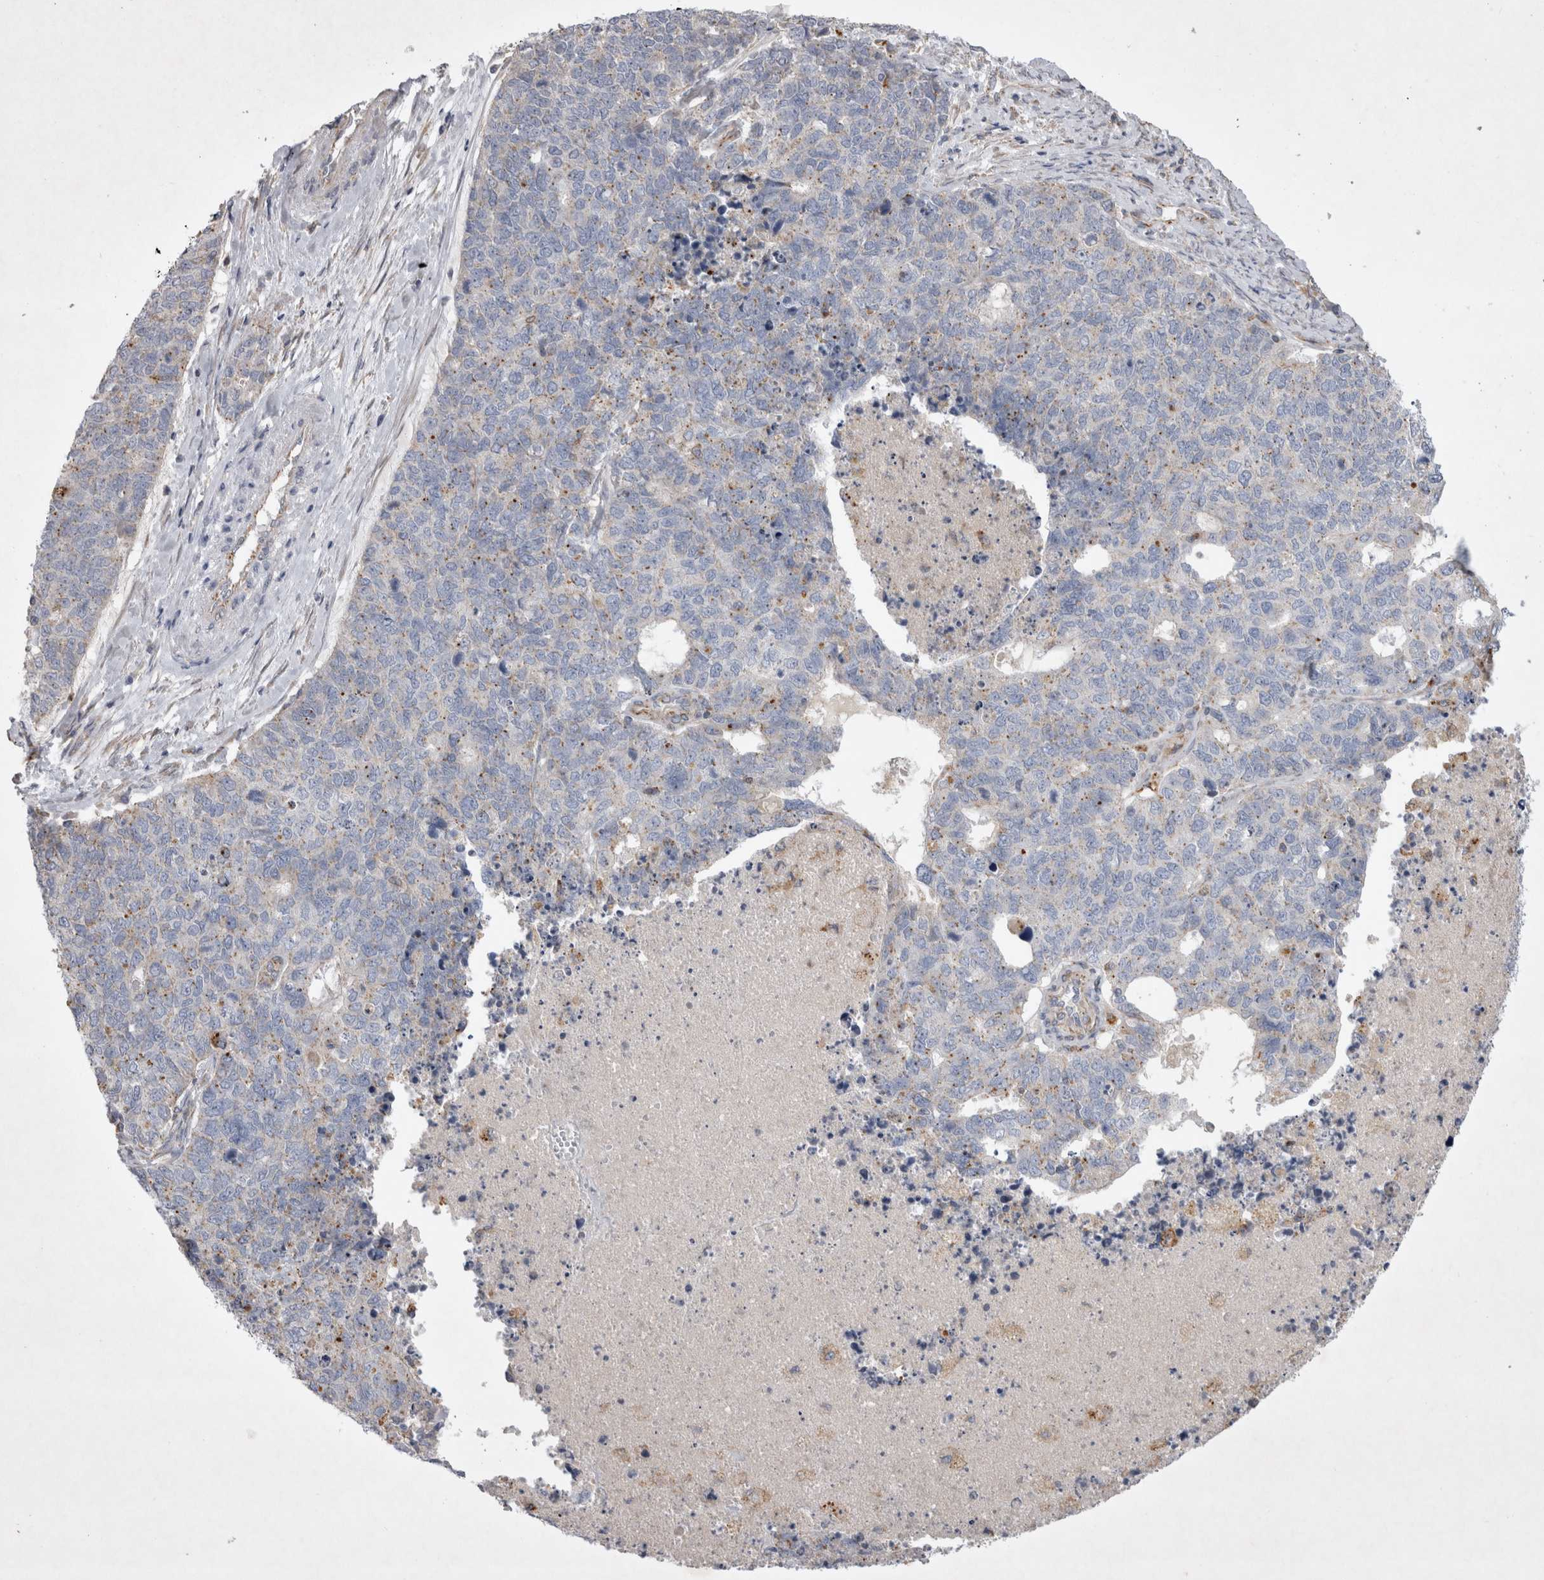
{"staining": {"intensity": "weak", "quantity": "<25%", "location": "cytoplasmic/membranous"}, "tissue": "cervical cancer", "cell_type": "Tumor cells", "image_type": "cancer", "snomed": [{"axis": "morphology", "description": "Squamous cell carcinoma, NOS"}, {"axis": "topography", "description": "Cervix"}], "caption": "Photomicrograph shows no significant protein positivity in tumor cells of cervical squamous cell carcinoma.", "gene": "STRADB", "patient": {"sex": "female", "age": 63}}